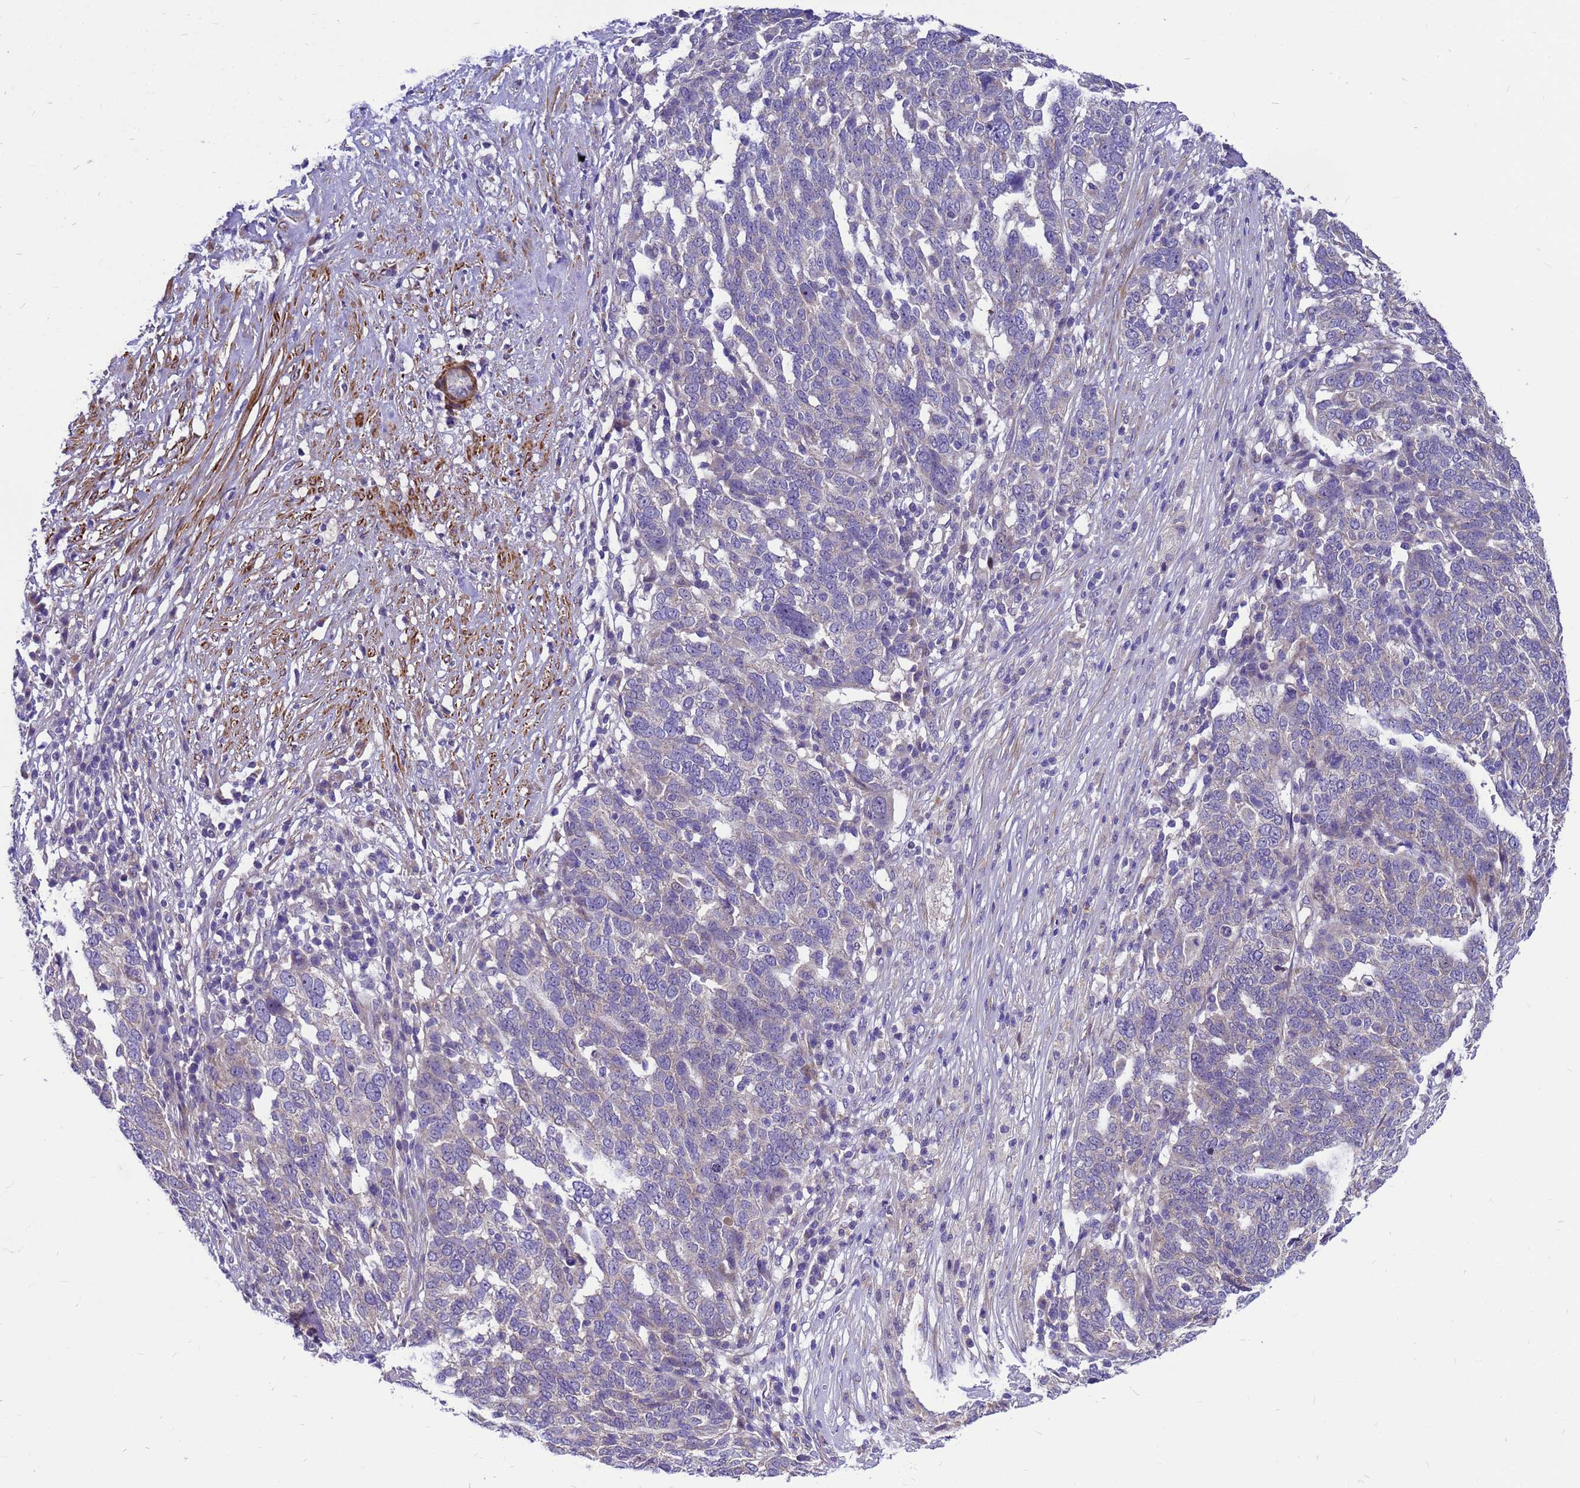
{"staining": {"intensity": "negative", "quantity": "none", "location": "none"}, "tissue": "ovarian cancer", "cell_type": "Tumor cells", "image_type": "cancer", "snomed": [{"axis": "morphology", "description": "Cystadenocarcinoma, serous, NOS"}, {"axis": "topography", "description": "Ovary"}], "caption": "Ovarian cancer stained for a protein using immunohistochemistry (IHC) displays no positivity tumor cells.", "gene": "POP7", "patient": {"sex": "female", "age": 59}}